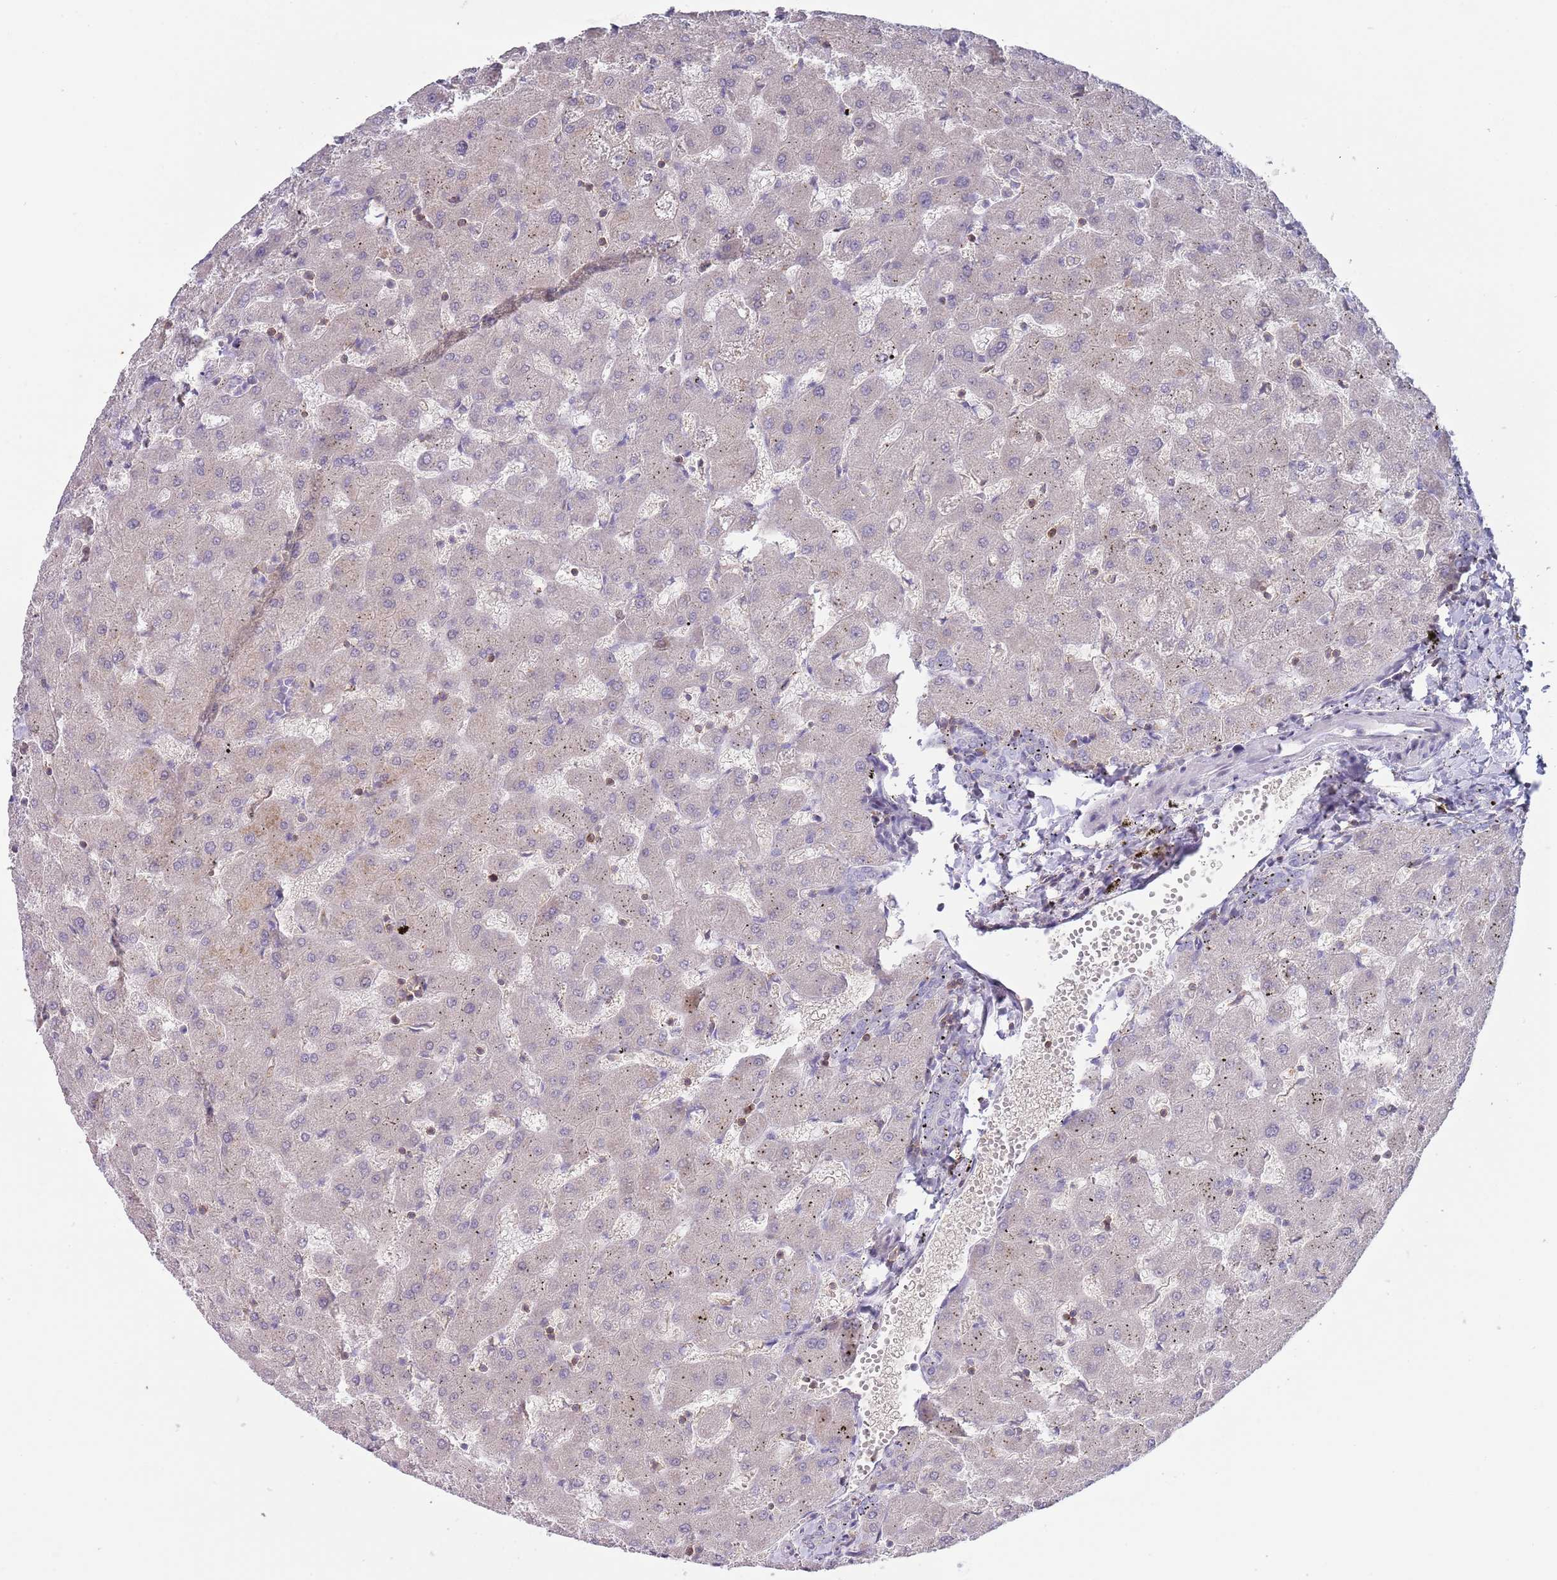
{"staining": {"intensity": "negative", "quantity": "none", "location": "none"}, "tissue": "liver", "cell_type": "Cholangiocytes", "image_type": "normal", "snomed": [{"axis": "morphology", "description": "Normal tissue, NOS"}, {"axis": "topography", "description": "Liver"}], "caption": "High power microscopy photomicrograph of an immunohistochemistry image of normal liver, revealing no significant expression in cholangiocytes. (DAB (3,3'-diaminobenzidine) immunohistochemistry (IHC) visualized using brightfield microscopy, high magnification).", "gene": "LPXN", "patient": {"sex": "female", "age": 63}}